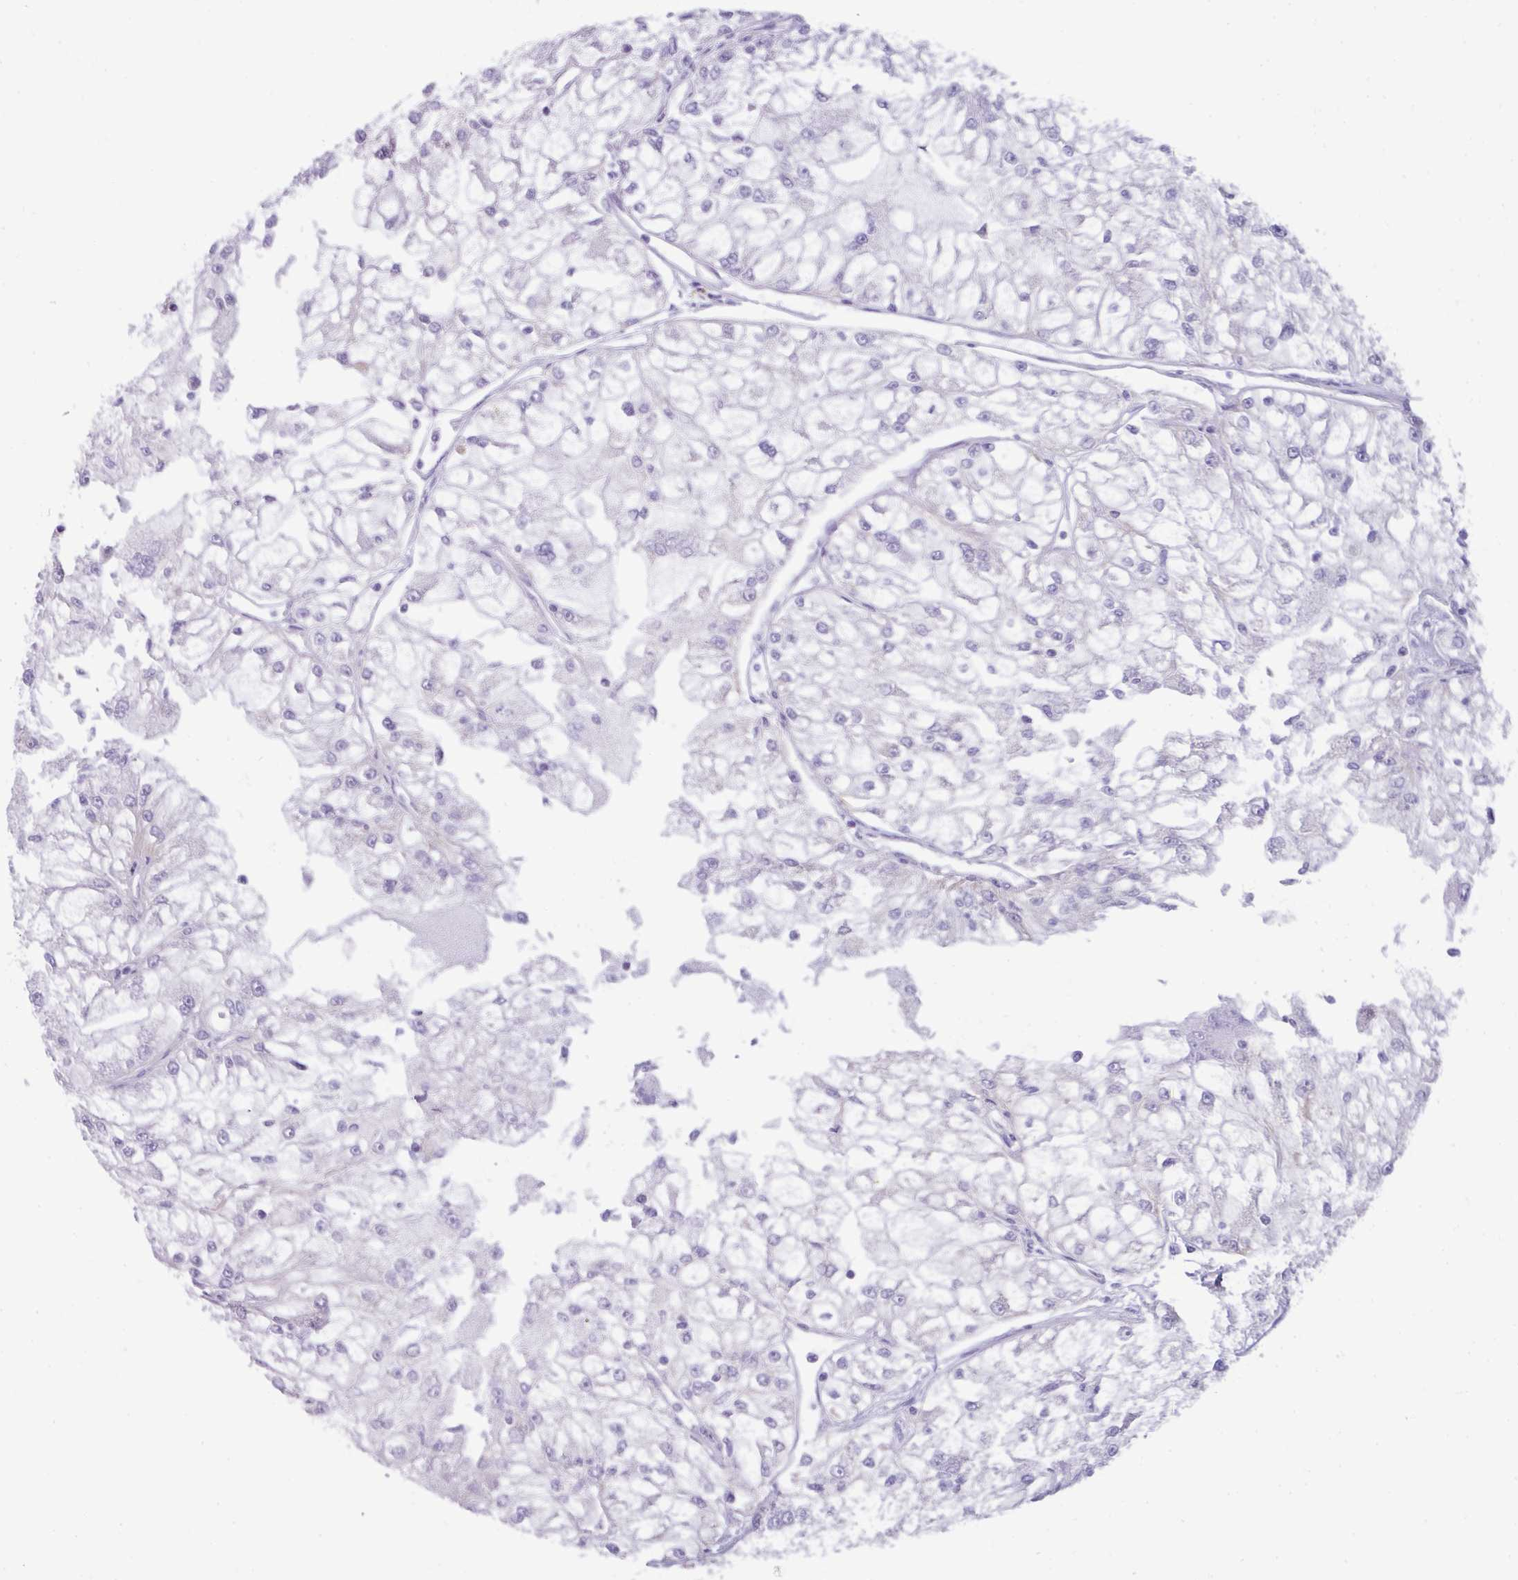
{"staining": {"intensity": "negative", "quantity": "none", "location": "none"}, "tissue": "renal cancer", "cell_type": "Tumor cells", "image_type": "cancer", "snomed": [{"axis": "morphology", "description": "Adenocarcinoma, NOS"}, {"axis": "topography", "description": "Kidney"}], "caption": "Tumor cells are negative for brown protein staining in renal adenocarcinoma.", "gene": "NCCRP1", "patient": {"sex": "female", "age": 72}}